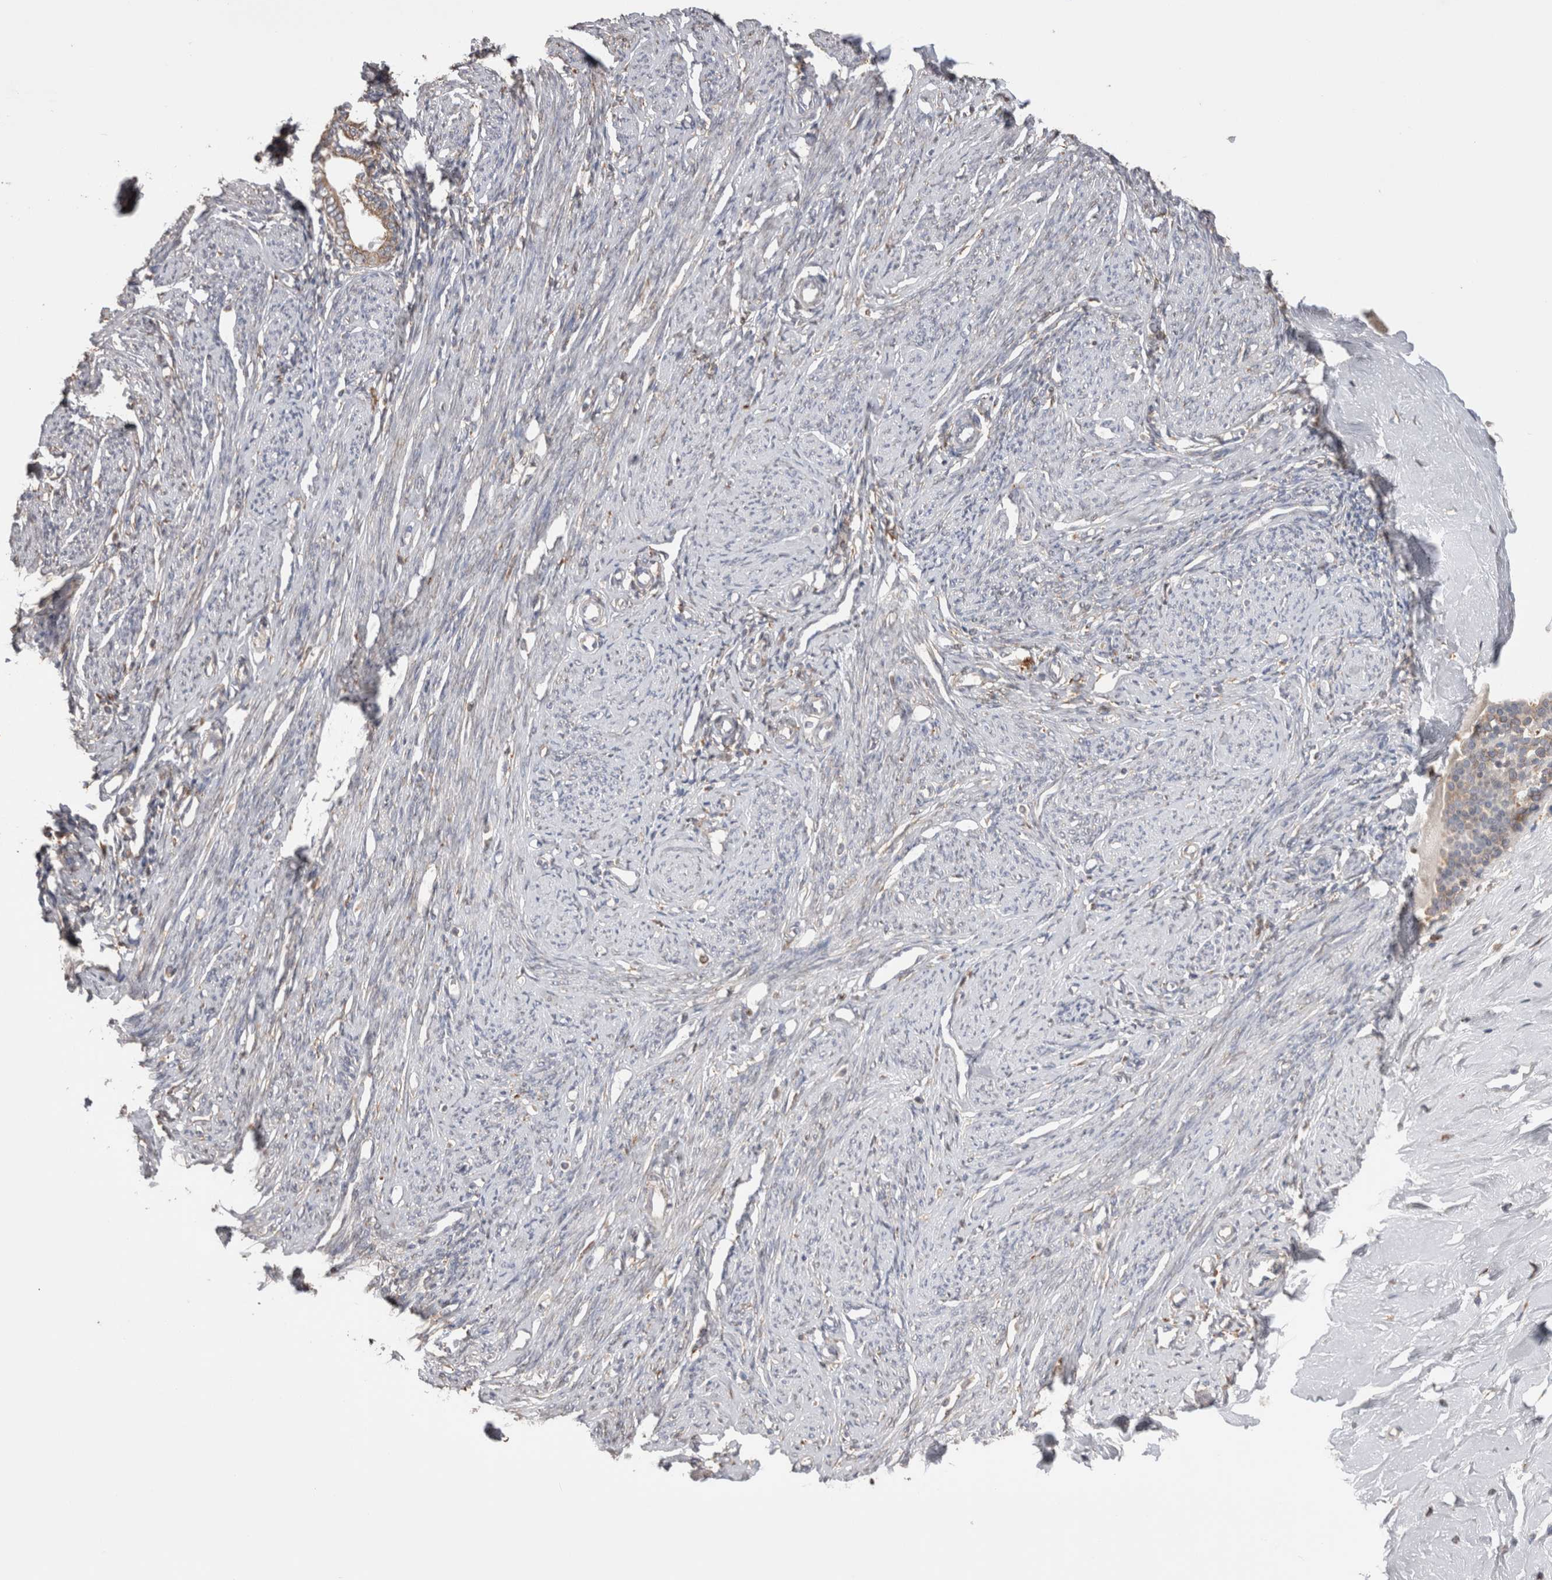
{"staining": {"intensity": "moderate", "quantity": ">75%", "location": "cytoplasmic/membranous"}, "tissue": "endometrium", "cell_type": "Cells in endometrial stroma", "image_type": "normal", "snomed": [{"axis": "morphology", "description": "Normal tissue, NOS"}, {"axis": "topography", "description": "Endometrium"}], "caption": "Moderate cytoplasmic/membranous protein positivity is appreciated in approximately >75% of cells in endometrial stroma in endometrium. Immunohistochemistry stains the protein of interest in brown and the nuclei are stained blue.", "gene": "LRPAP1", "patient": {"sex": "female", "age": 56}}